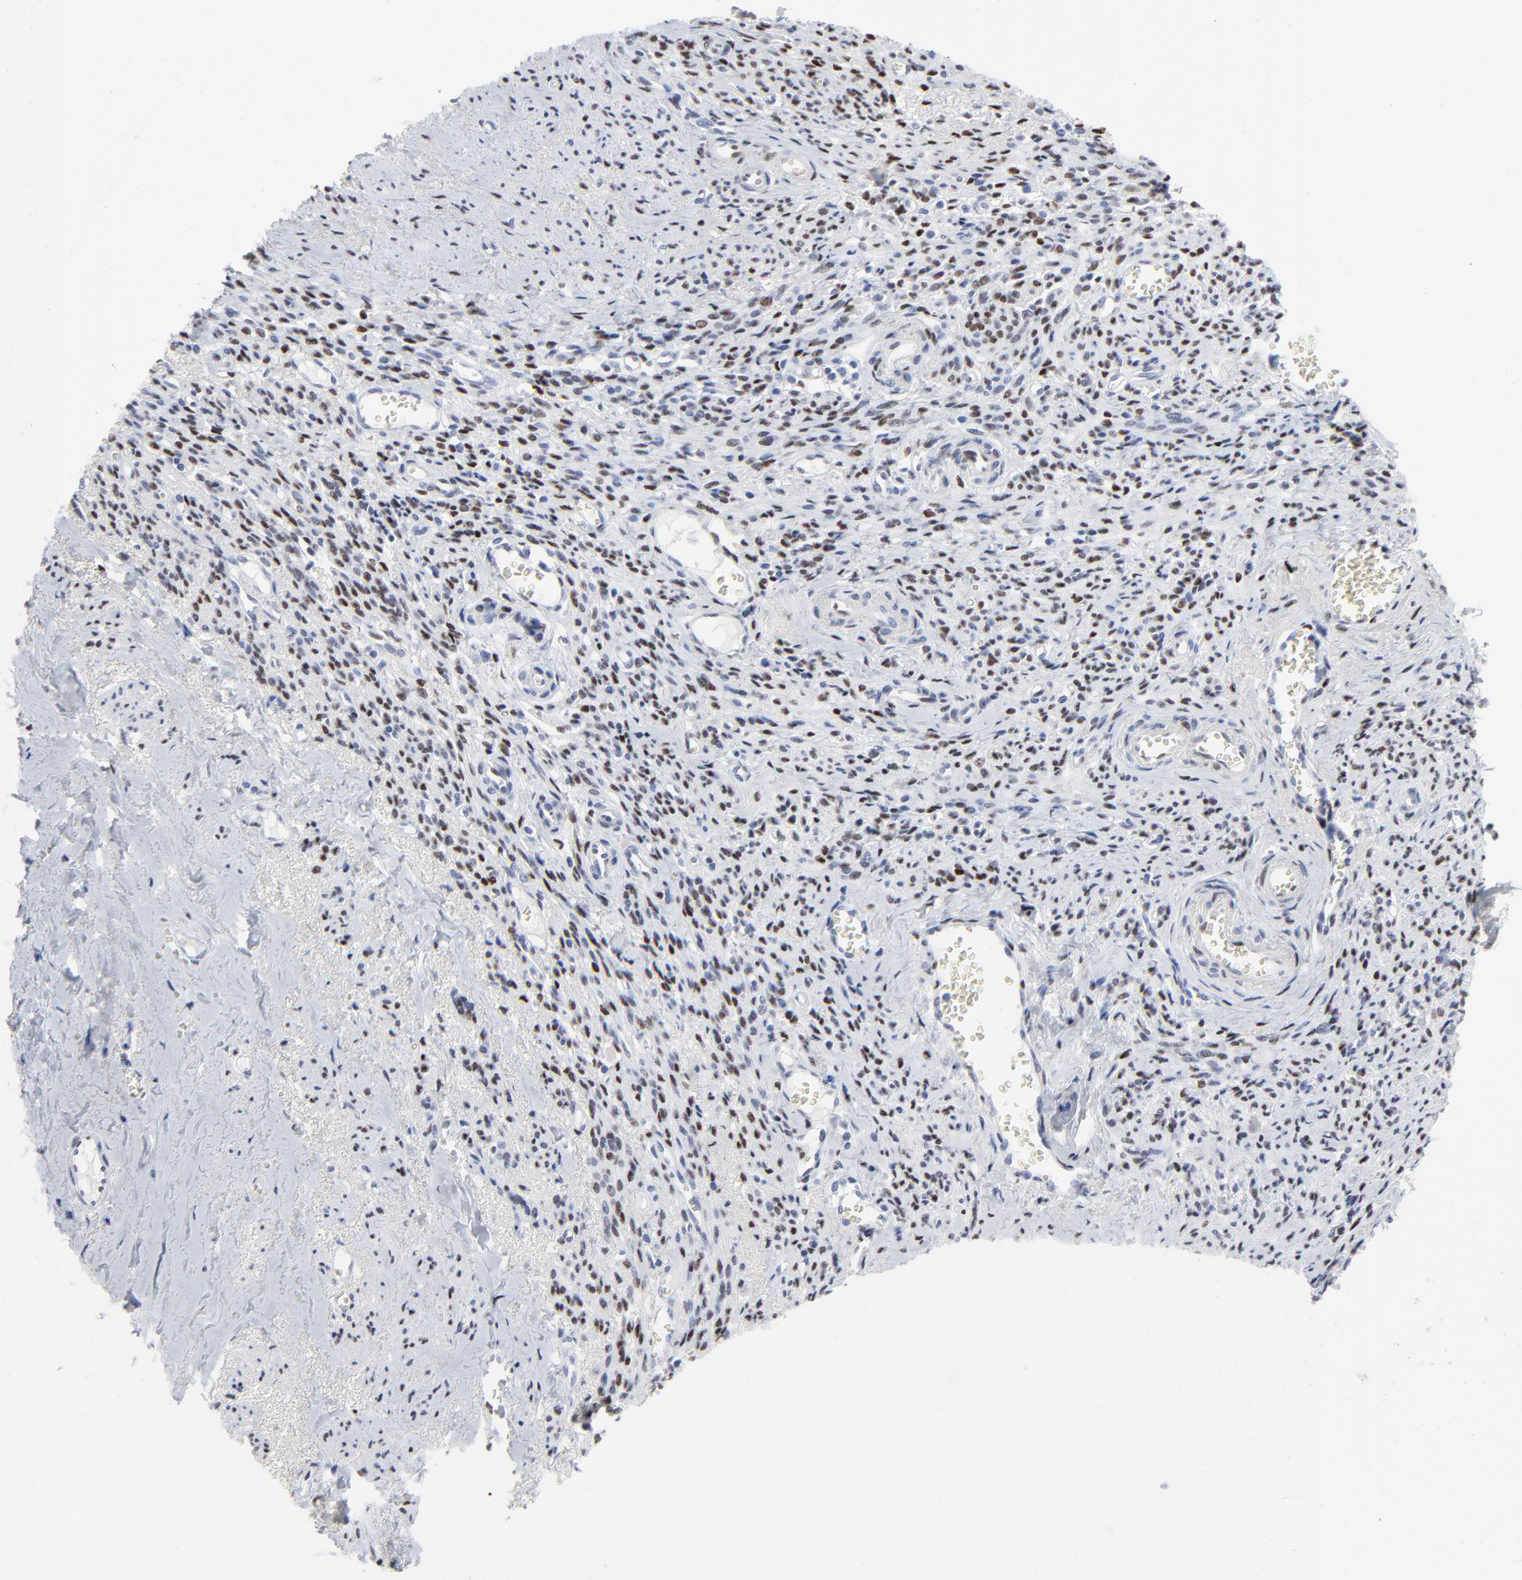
{"staining": {"intensity": "moderate", "quantity": "25%-75%", "location": "nuclear"}, "tissue": "endometrial cancer", "cell_type": "Tumor cells", "image_type": "cancer", "snomed": [{"axis": "morphology", "description": "Adenocarcinoma, NOS"}, {"axis": "topography", "description": "Endometrium"}], "caption": "A photomicrograph of adenocarcinoma (endometrial) stained for a protein exhibits moderate nuclear brown staining in tumor cells.", "gene": "JUN", "patient": {"sex": "female", "age": 75}}